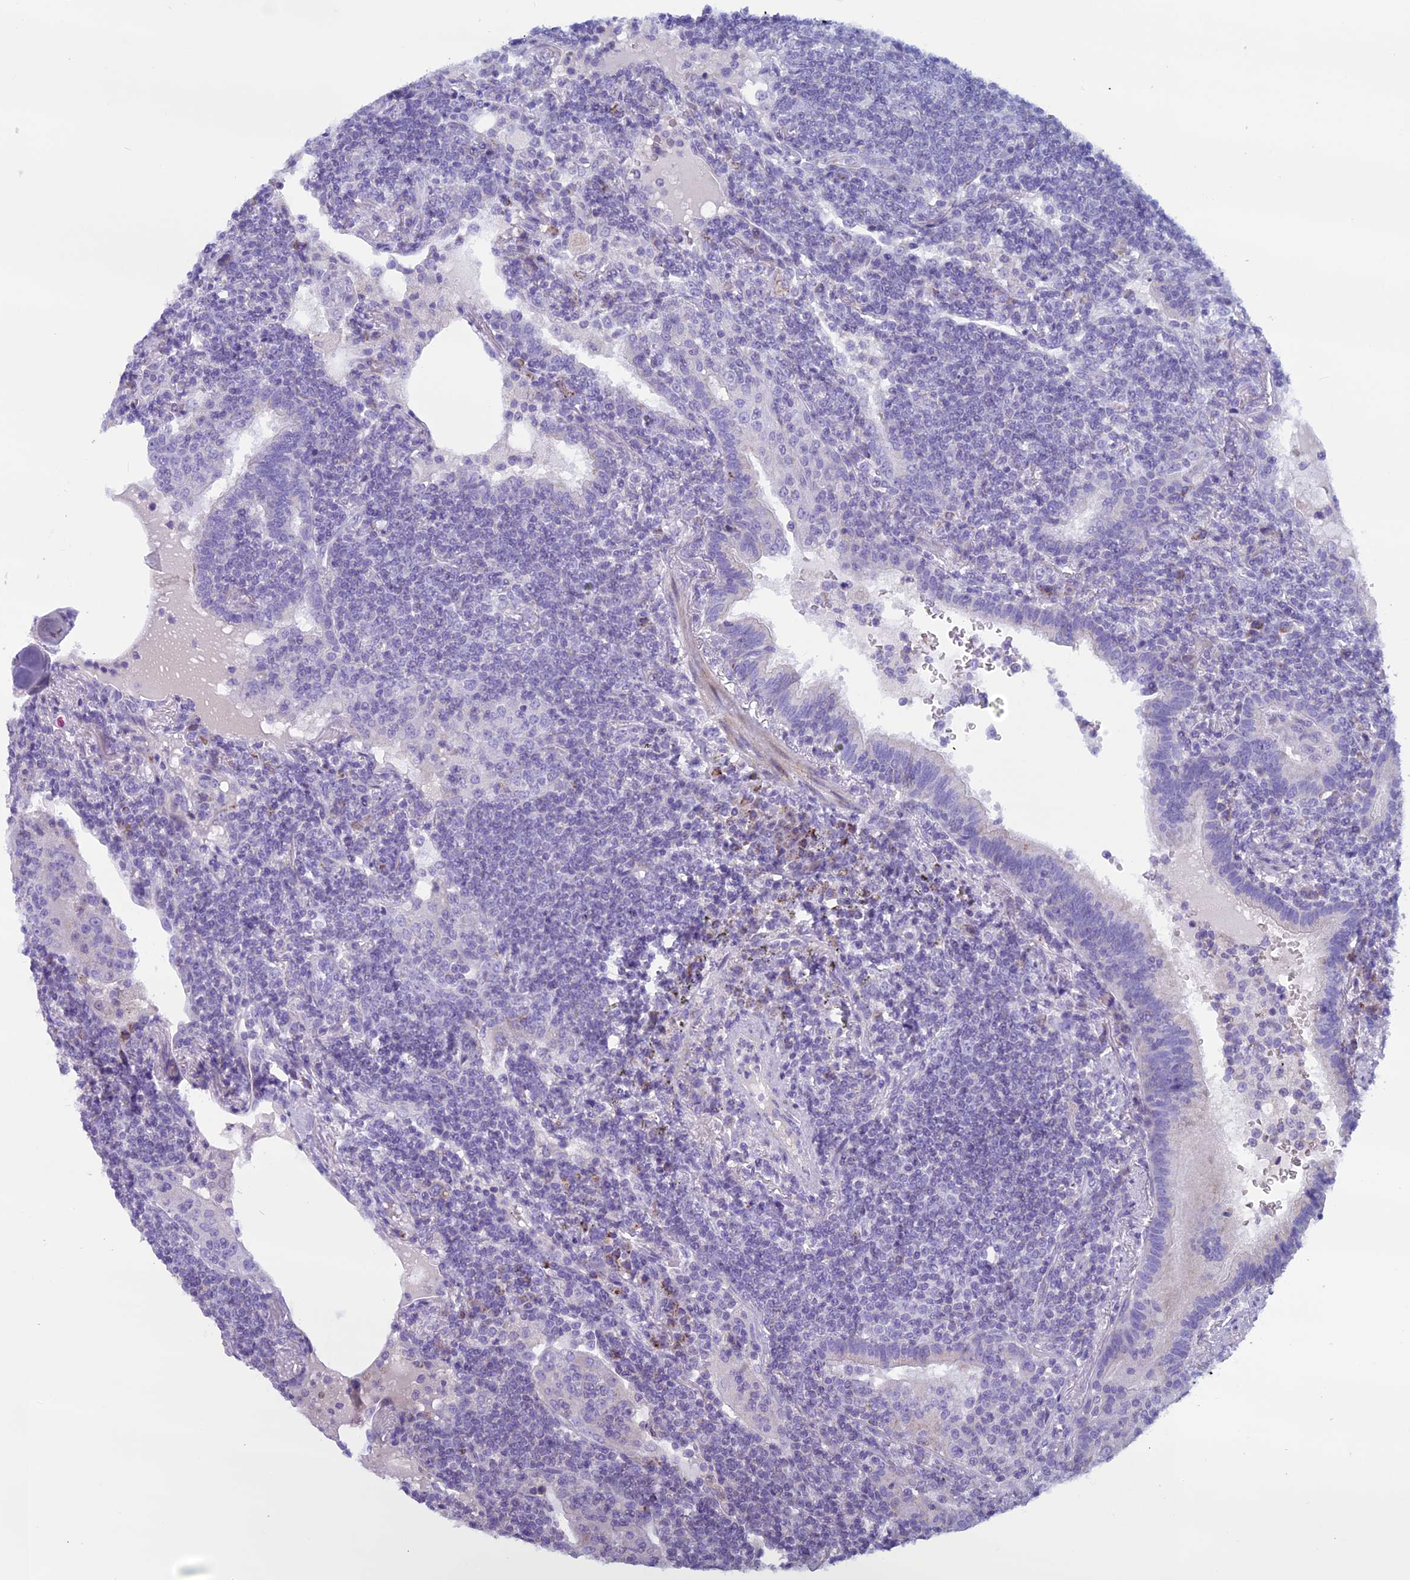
{"staining": {"intensity": "negative", "quantity": "none", "location": "none"}, "tissue": "lymphoma", "cell_type": "Tumor cells", "image_type": "cancer", "snomed": [{"axis": "morphology", "description": "Malignant lymphoma, non-Hodgkin's type, Low grade"}, {"axis": "topography", "description": "Lung"}], "caption": "Tumor cells are negative for protein expression in human low-grade malignant lymphoma, non-Hodgkin's type. (Immunohistochemistry (ihc), brightfield microscopy, high magnification).", "gene": "ZNF563", "patient": {"sex": "female", "age": 71}}